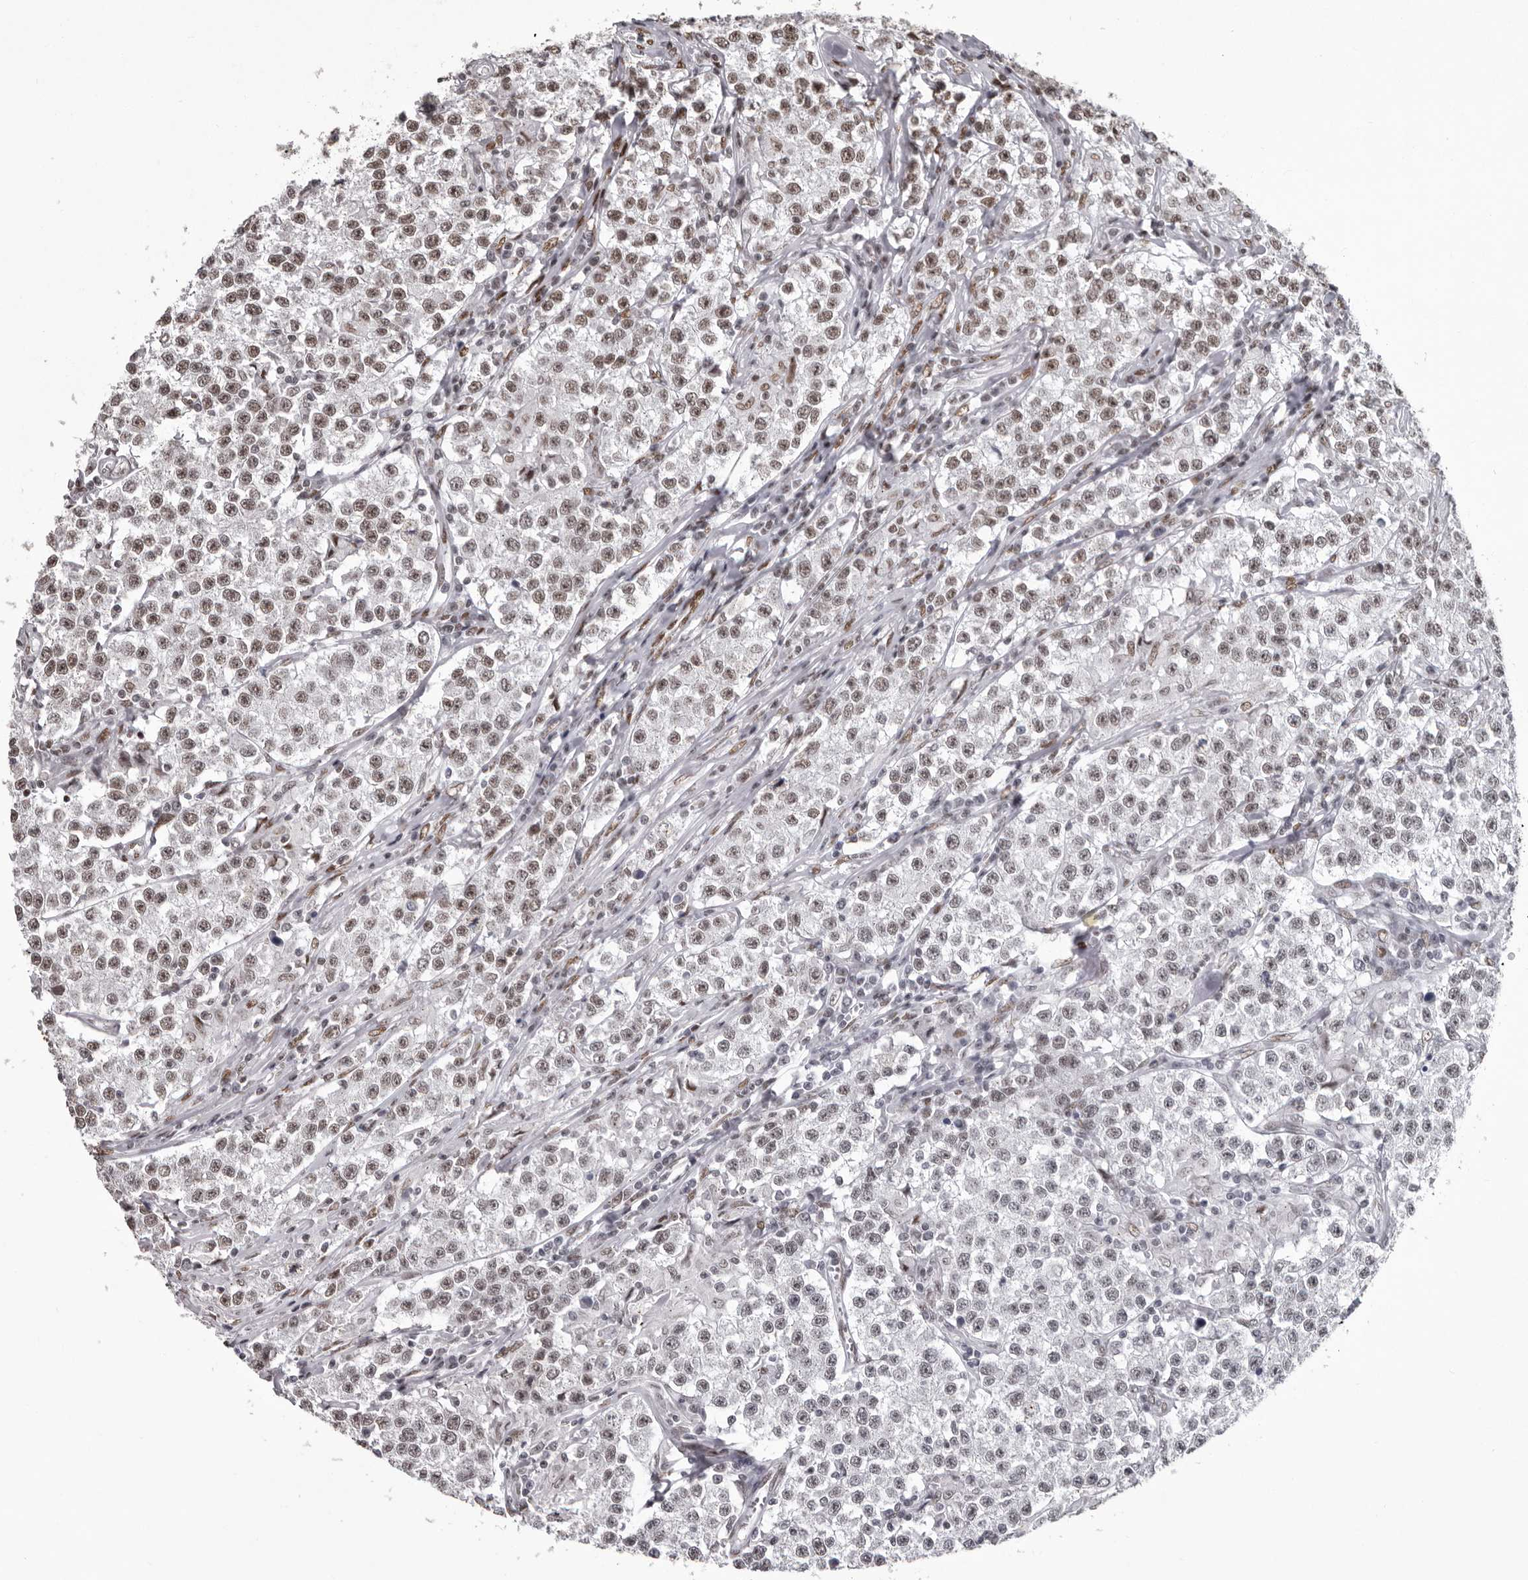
{"staining": {"intensity": "moderate", "quantity": ">75%", "location": "nuclear"}, "tissue": "testis cancer", "cell_type": "Tumor cells", "image_type": "cancer", "snomed": [{"axis": "morphology", "description": "Seminoma, NOS"}, {"axis": "morphology", "description": "Carcinoma, Embryonal, NOS"}, {"axis": "topography", "description": "Testis"}], "caption": "A high-resolution image shows immunohistochemistry (IHC) staining of testis cancer (seminoma), which reveals moderate nuclear staining in approximately >75% of tumor cells.", "gene": "NUMA1", "patient": {"sex": "male", "age": 43}}